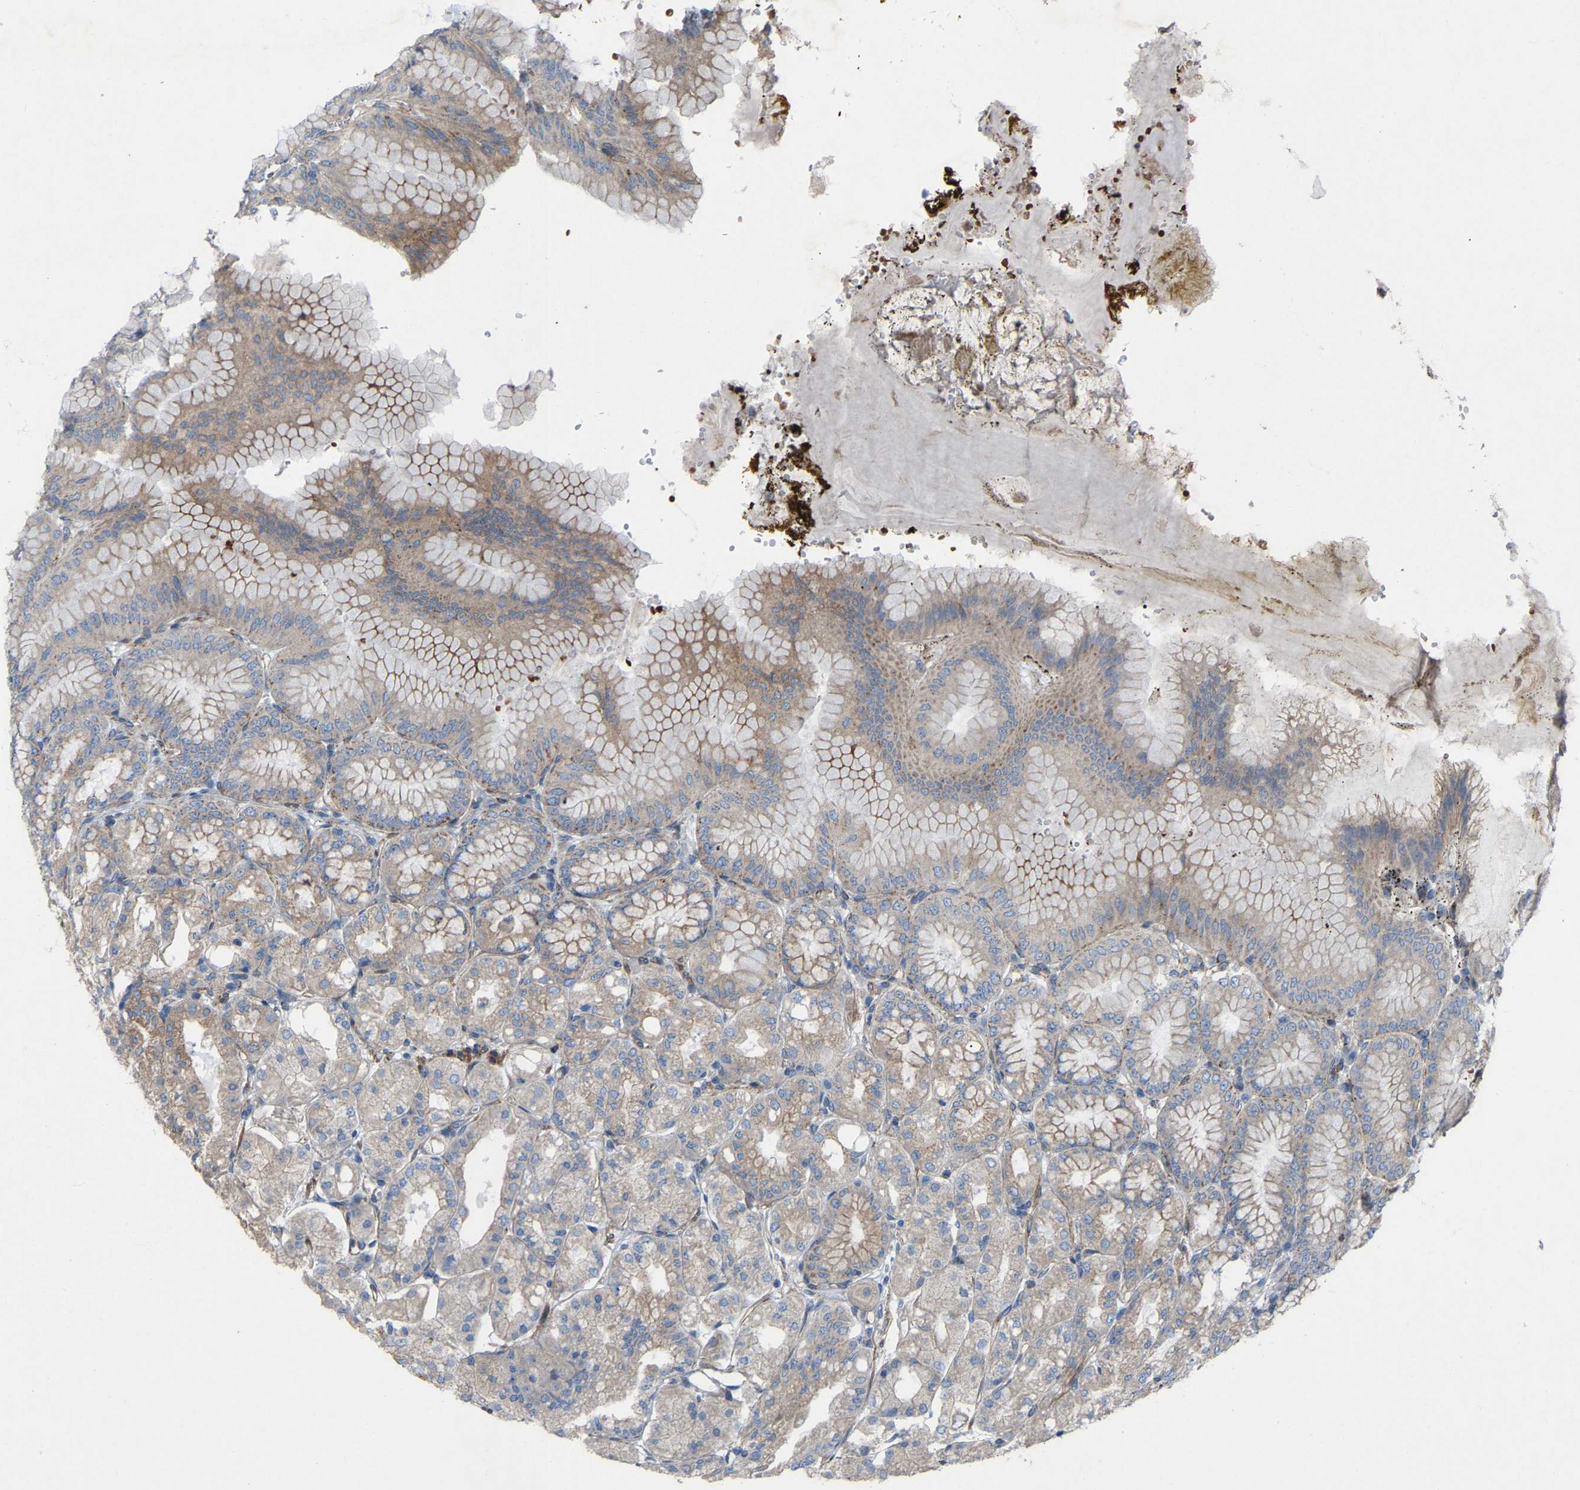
{"staining": {"intensity": "moderate", "quantity": "25%-75%", "location": "cytoplasmic/membranous"}, "tissue": "stomach", "cell_type": "Glandular cells", "image_type": "normal", "snomed": [{"axis": "morphology", "description": "Normal tissue, NOS"}, {"axis": "topography", "description": "Stomach, lower"}], "caption": "Immunohistochemical staining of benign human stomach displays 25%-75% levels of moderate cytoplasmic/membranous protein positivity in approximately 25%-75% of glandular cells.", "gene": "TOR1B", "patient": {"sex": "male", "age": 71}}